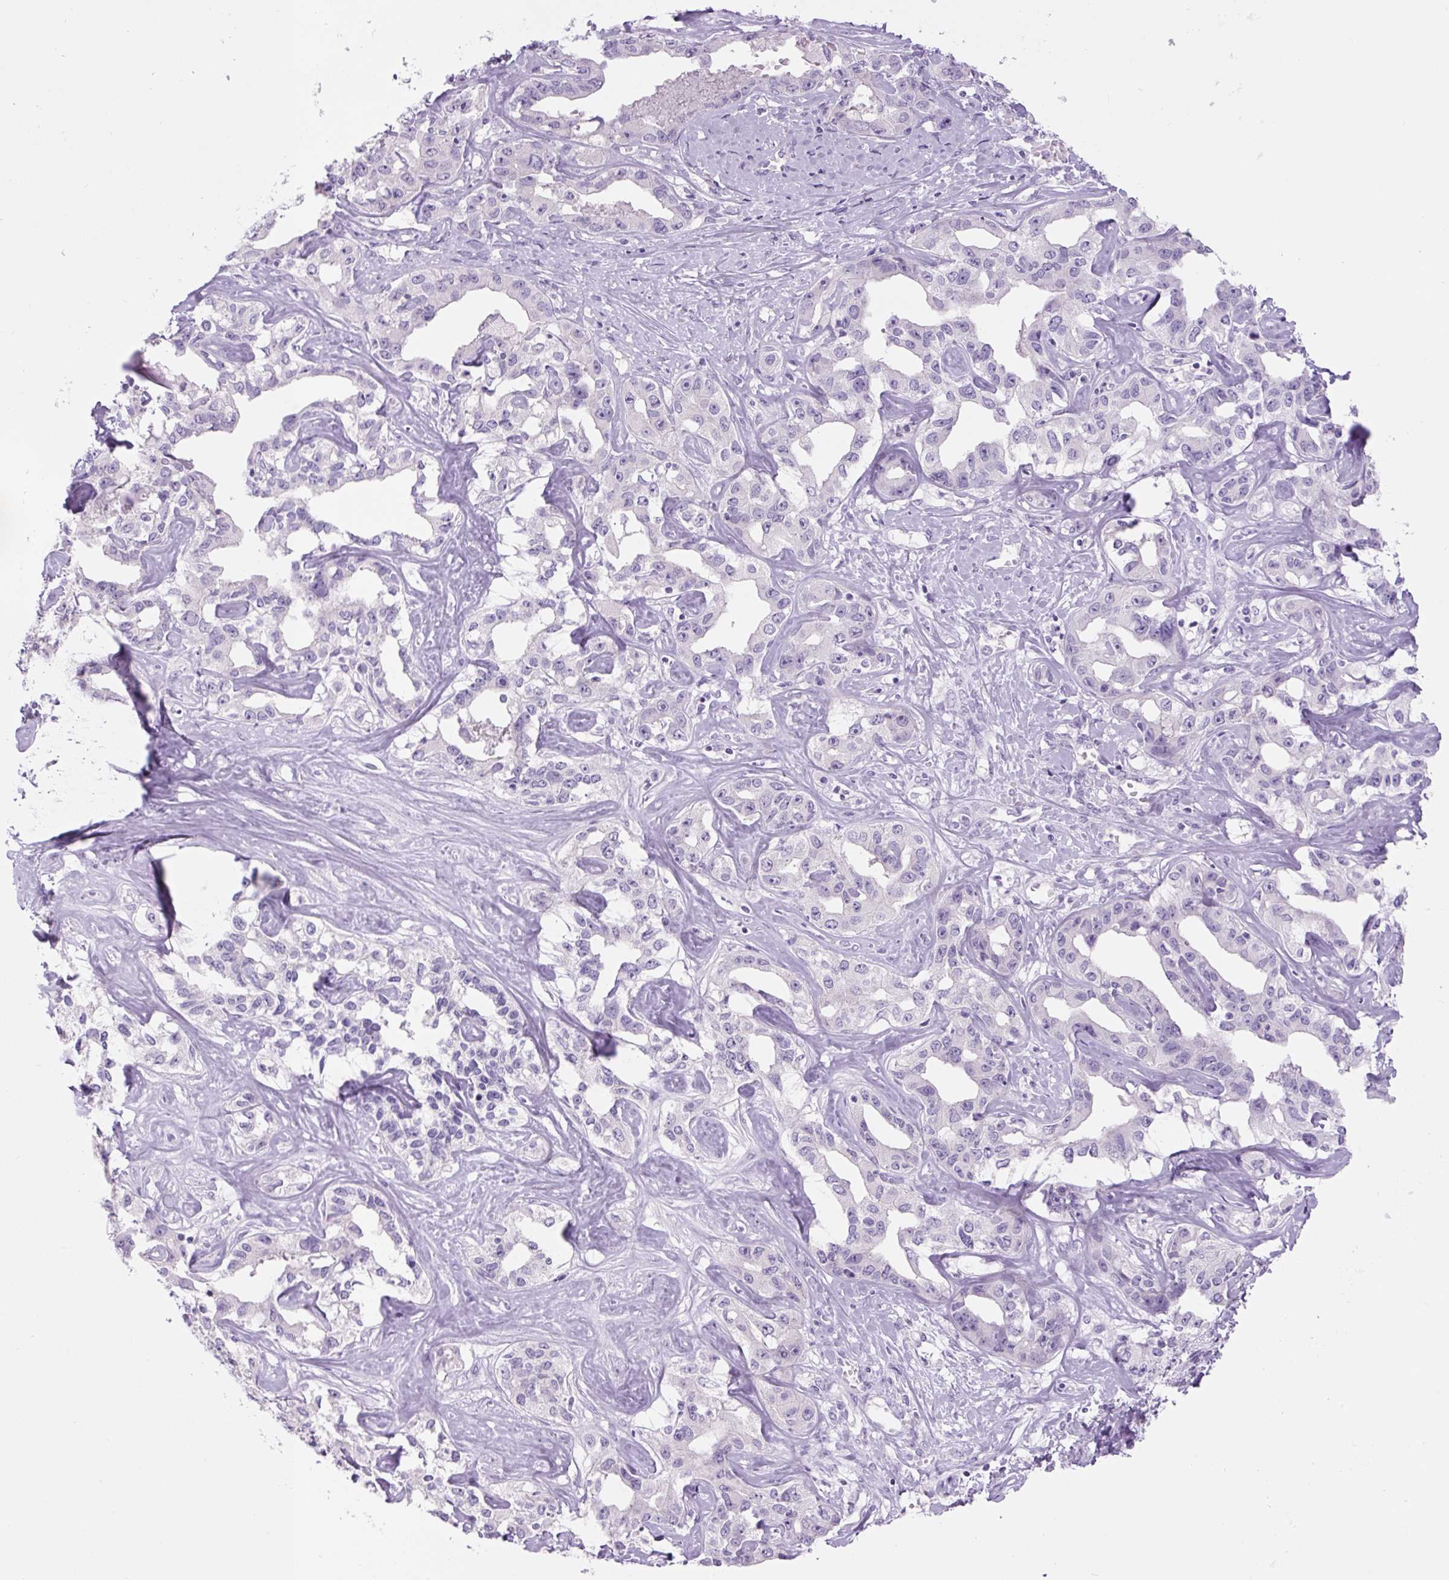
{"staining": {"intensity": "negative", "quantity": "none", "location": "none"}, "tissue": "liver cancer", "cell_type": "Tumor cells", "image_type": "cancer", "snomed": [{"axis": "morphology", "description": "Cholangiocarcinoma"}, {"axis": "topography", "description": "Liver"}], "caption": "A micrograph of human liver cholangiocarcinoma is negative for staining in tumor cells. Brightfield microscopy of IHC stained with DAB (brown) and hematoxylin (blue), captured at high magnification.", "gene": "COL9A2", "patient": {"sex": "male", "age": 59}}